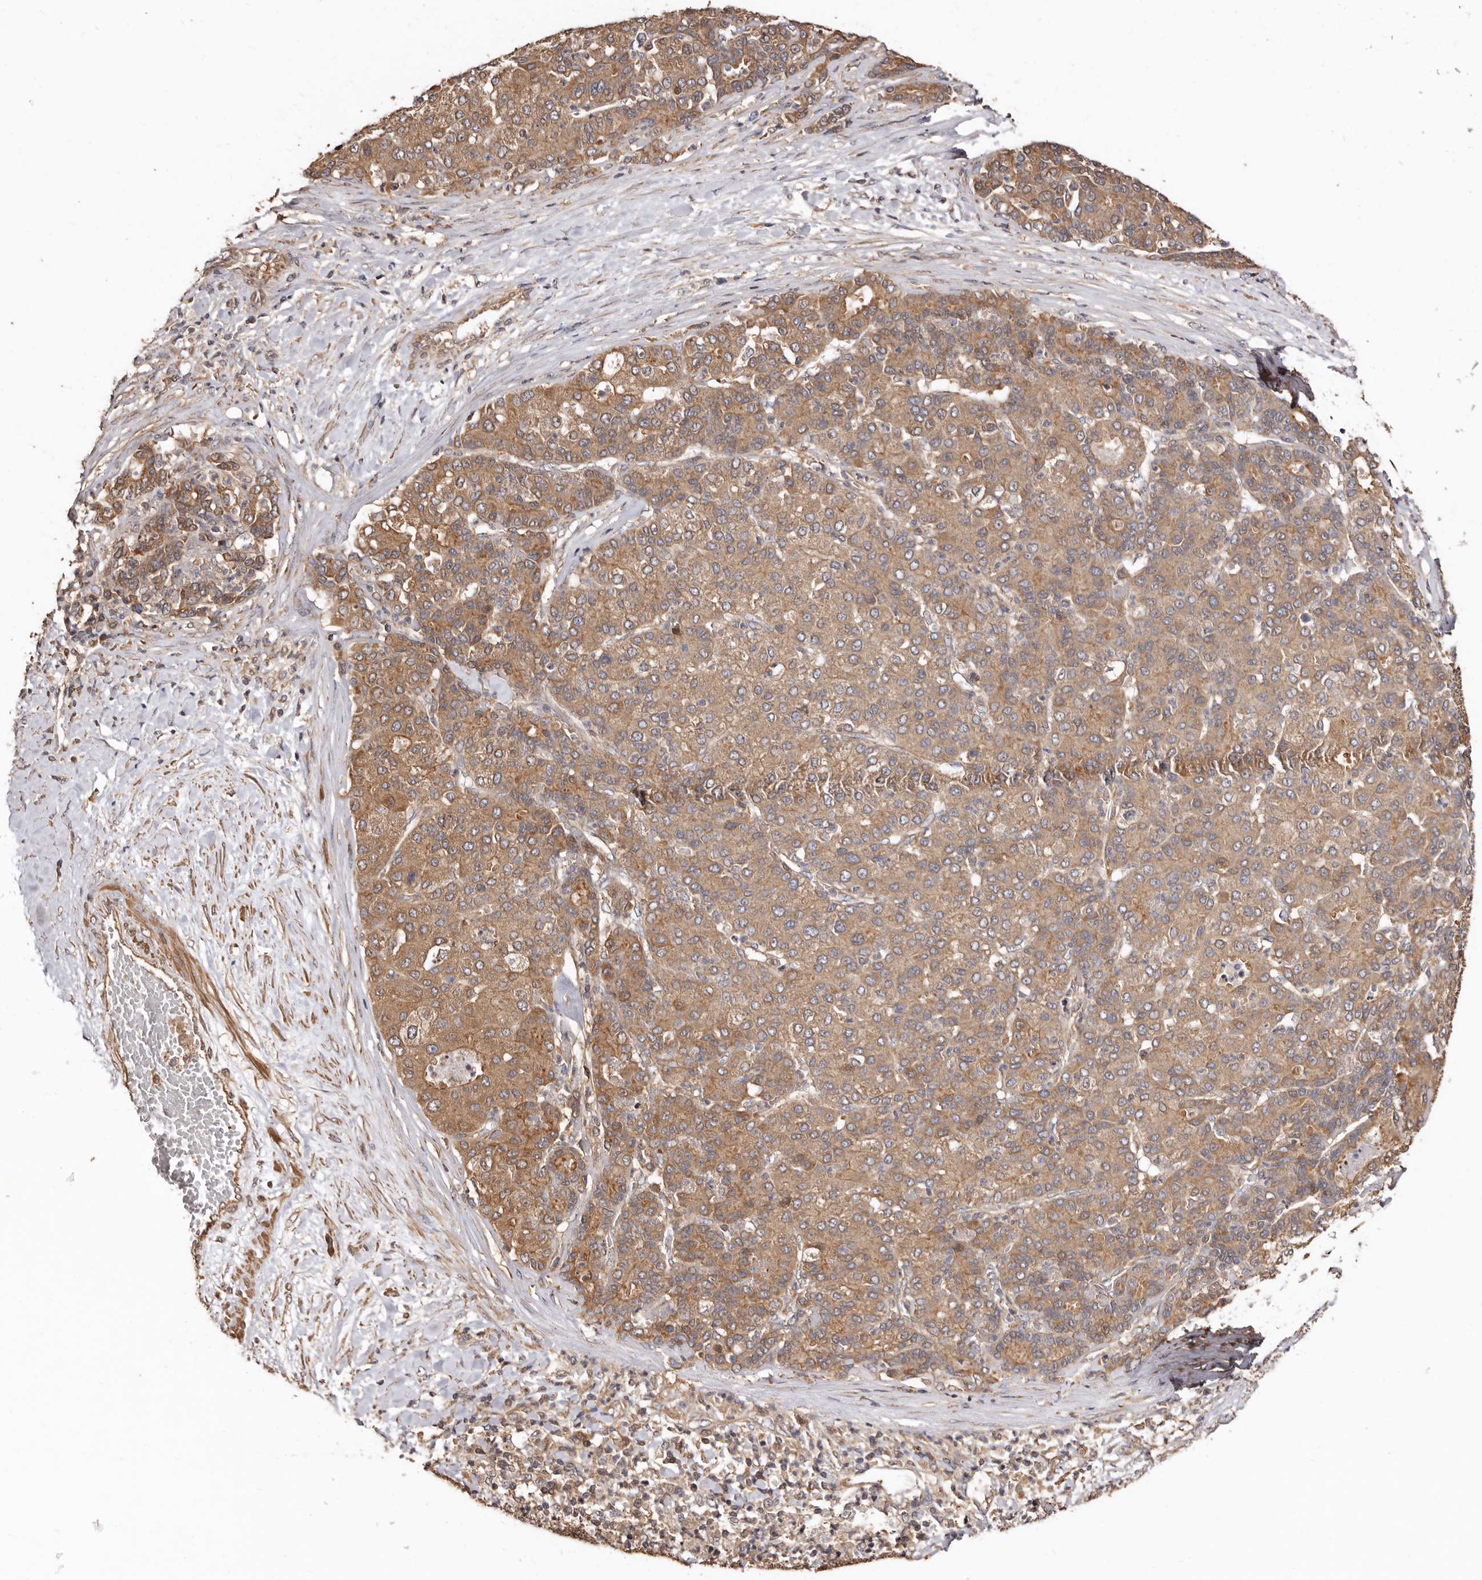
{"staining": {"intensity": "moderate", "quantity": ">75%", "location": "cytoplasmic/membranous"}, "tissue": "liver cancer", "cell_type": "Tumor cells", "image_type": "cancer", "snomed": [{"axis": "morphology", "description": "Carcinoma, Hepatocellular, NOS"}, {"axis": "topography", "description": "Liver"}], "caption": "A medium amount of moderate cytoplasmic/membranous positivity is identified in about >75% of tumor cells in liver cancer tissue.", "gene": "COQ8B", "patient": {"sex": "male", "age": 65}}